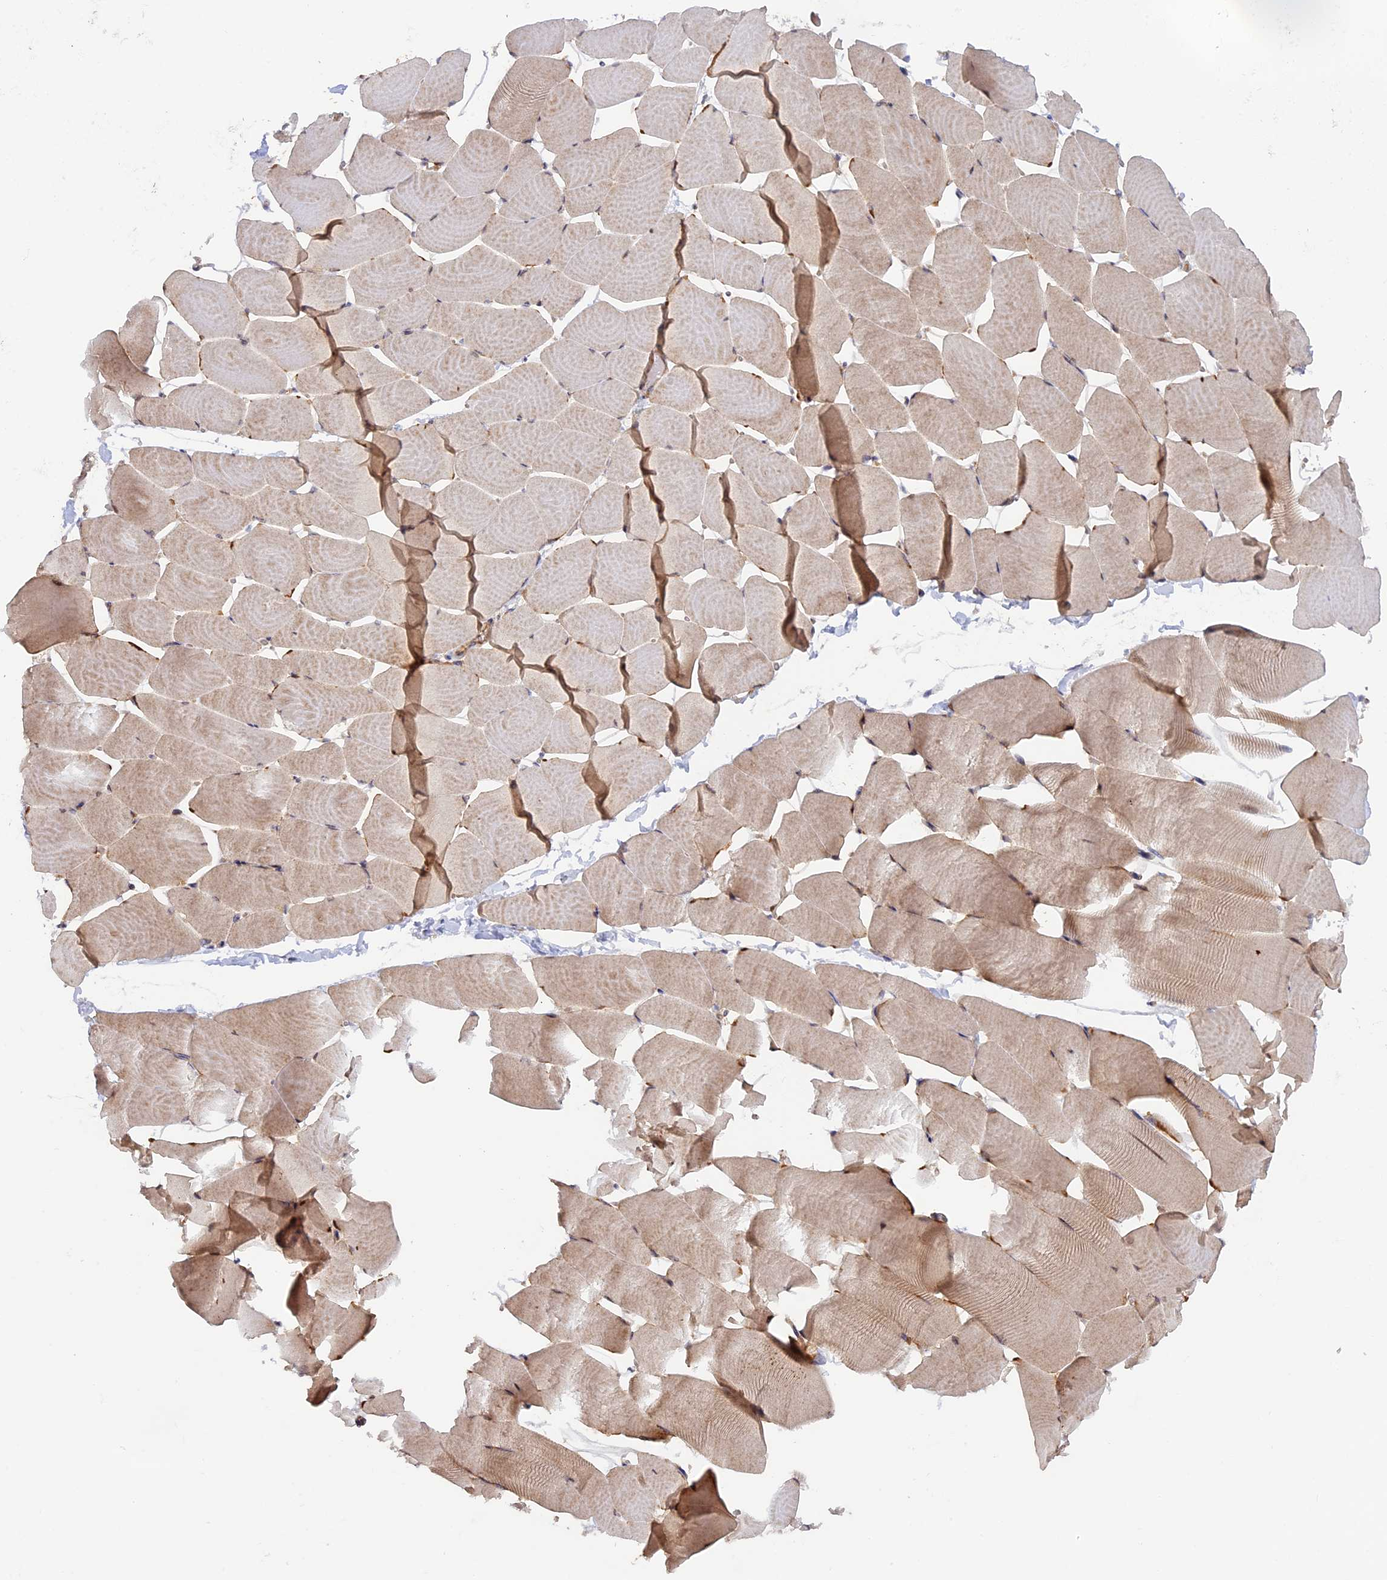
{"staining": {"intensity": "weak", "quantity": "25%-75%", "location": "cytoplasmic/membranous"}, "tissue": "skeletal muscle", "cell_type": "Myocytes", "image_type": "normal", "snomed": [{"axis": "morphology", "description": "Normal tissue, NOS"}, {"axis": "topography", "description": "Skeletal muscle"}], "caption": "An immunohistochemistry photomicrograph of unremarkable tissue is shown. Protein staining in brown highlights weak cytoplasmic/membranous positivity in skeletal muscle within myocytes.", "gene": "FERMT1", "patient": {"sex": "male", "age": 25}}